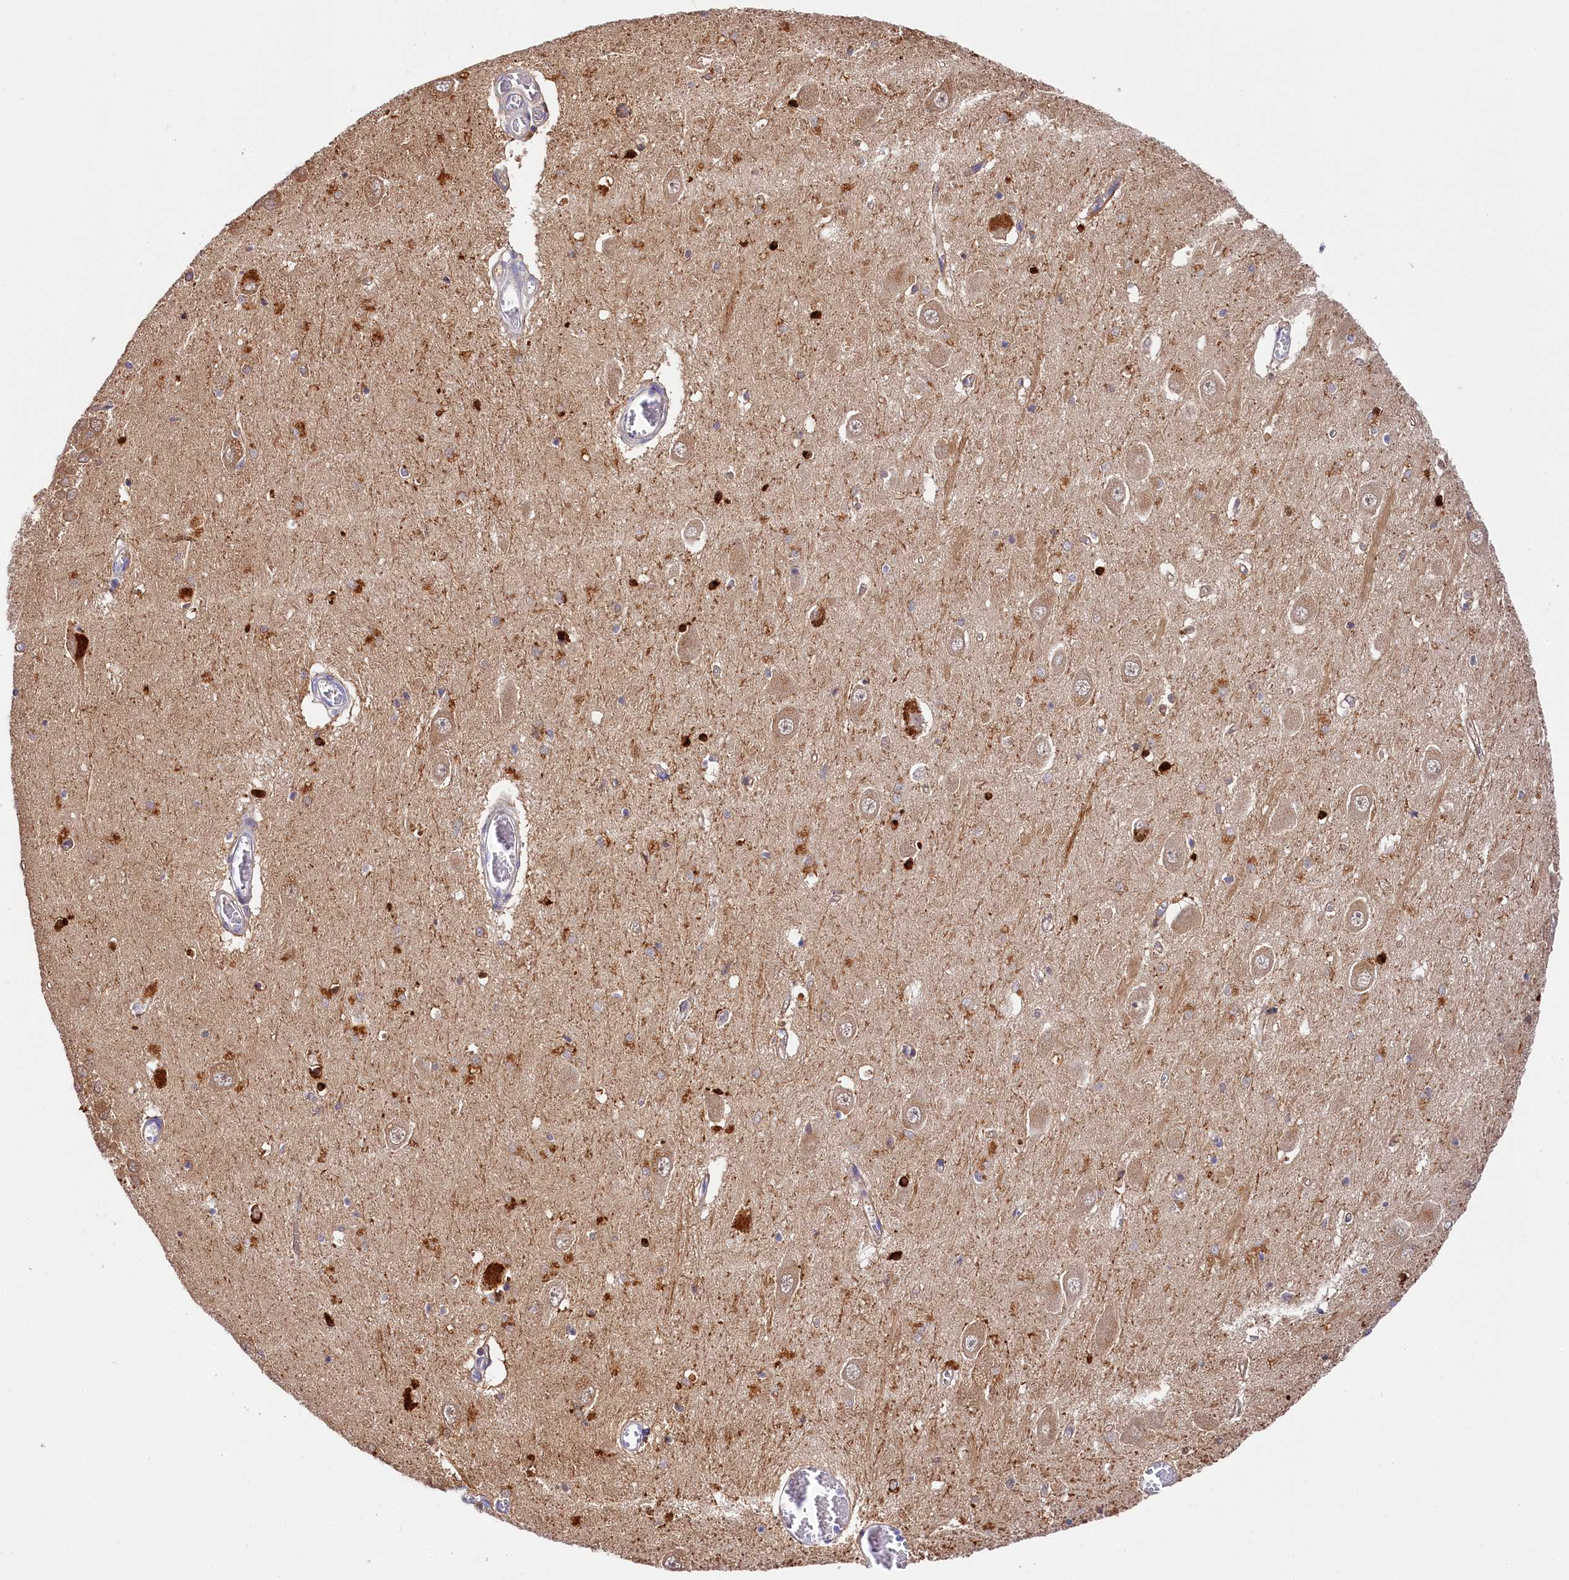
{"staining": {"intensity": "strong", "quantity": "<25%", "location": "cytoplasmic/membranous,nuclear"}, "tissue": "hippocampus", "cell_type": "Glial cells", "image_type": "normal", "snomed": [{"axis": "morphology", "description": "Normal tissue, NOS"}, {"axis": "topography", "description": "Hippocampus"}], "caption": "Immunohistochemistry of unremarkable human hippocampus exhibits medium levels of strong cytoplasmic/membranous,nuclear expression in approximately <25% of glial cells.", "gene": "KATNB1", "patient": {"sex": "male", "age": 70}}